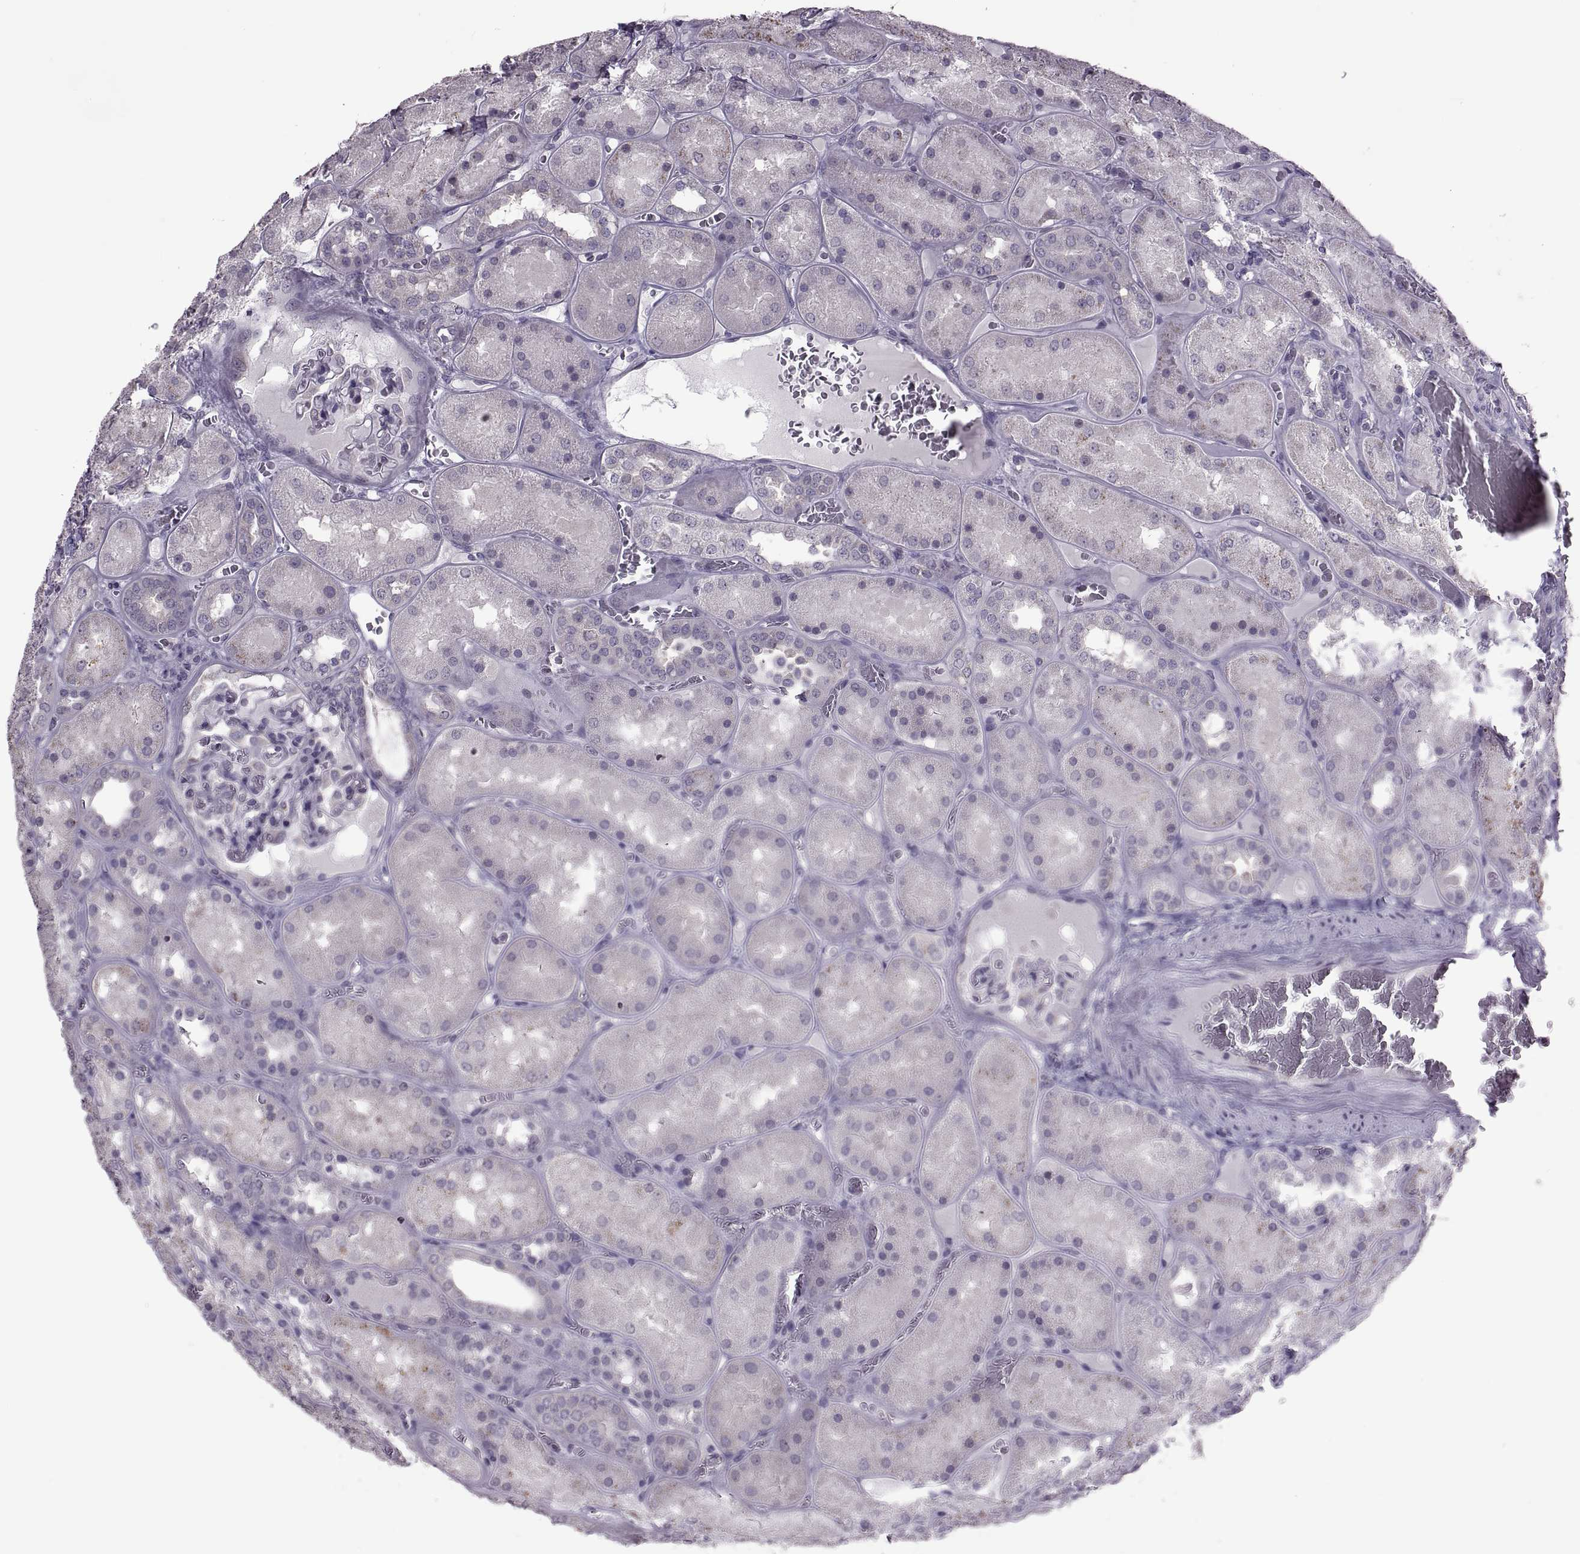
{"staining": {"intensity": "negative", "quantity": "none", "location": "none"}, "tissue": "kidney", "cell_type": "Cells in glomeruli", "image_type": "normal", "snomed": [{"axis": "morphology", "description": "Normal tissue, NOS"}, {"axis": "topography", "description": "Kidney"}], "caption": "An image of human kidney is negative for staining in cells in glomeruli. (DAB immunohistochemistry (IHC) with hematoxylin counter stain).", "gene": "PABPC1", "patient": {"sex": "male", "age": 73}}